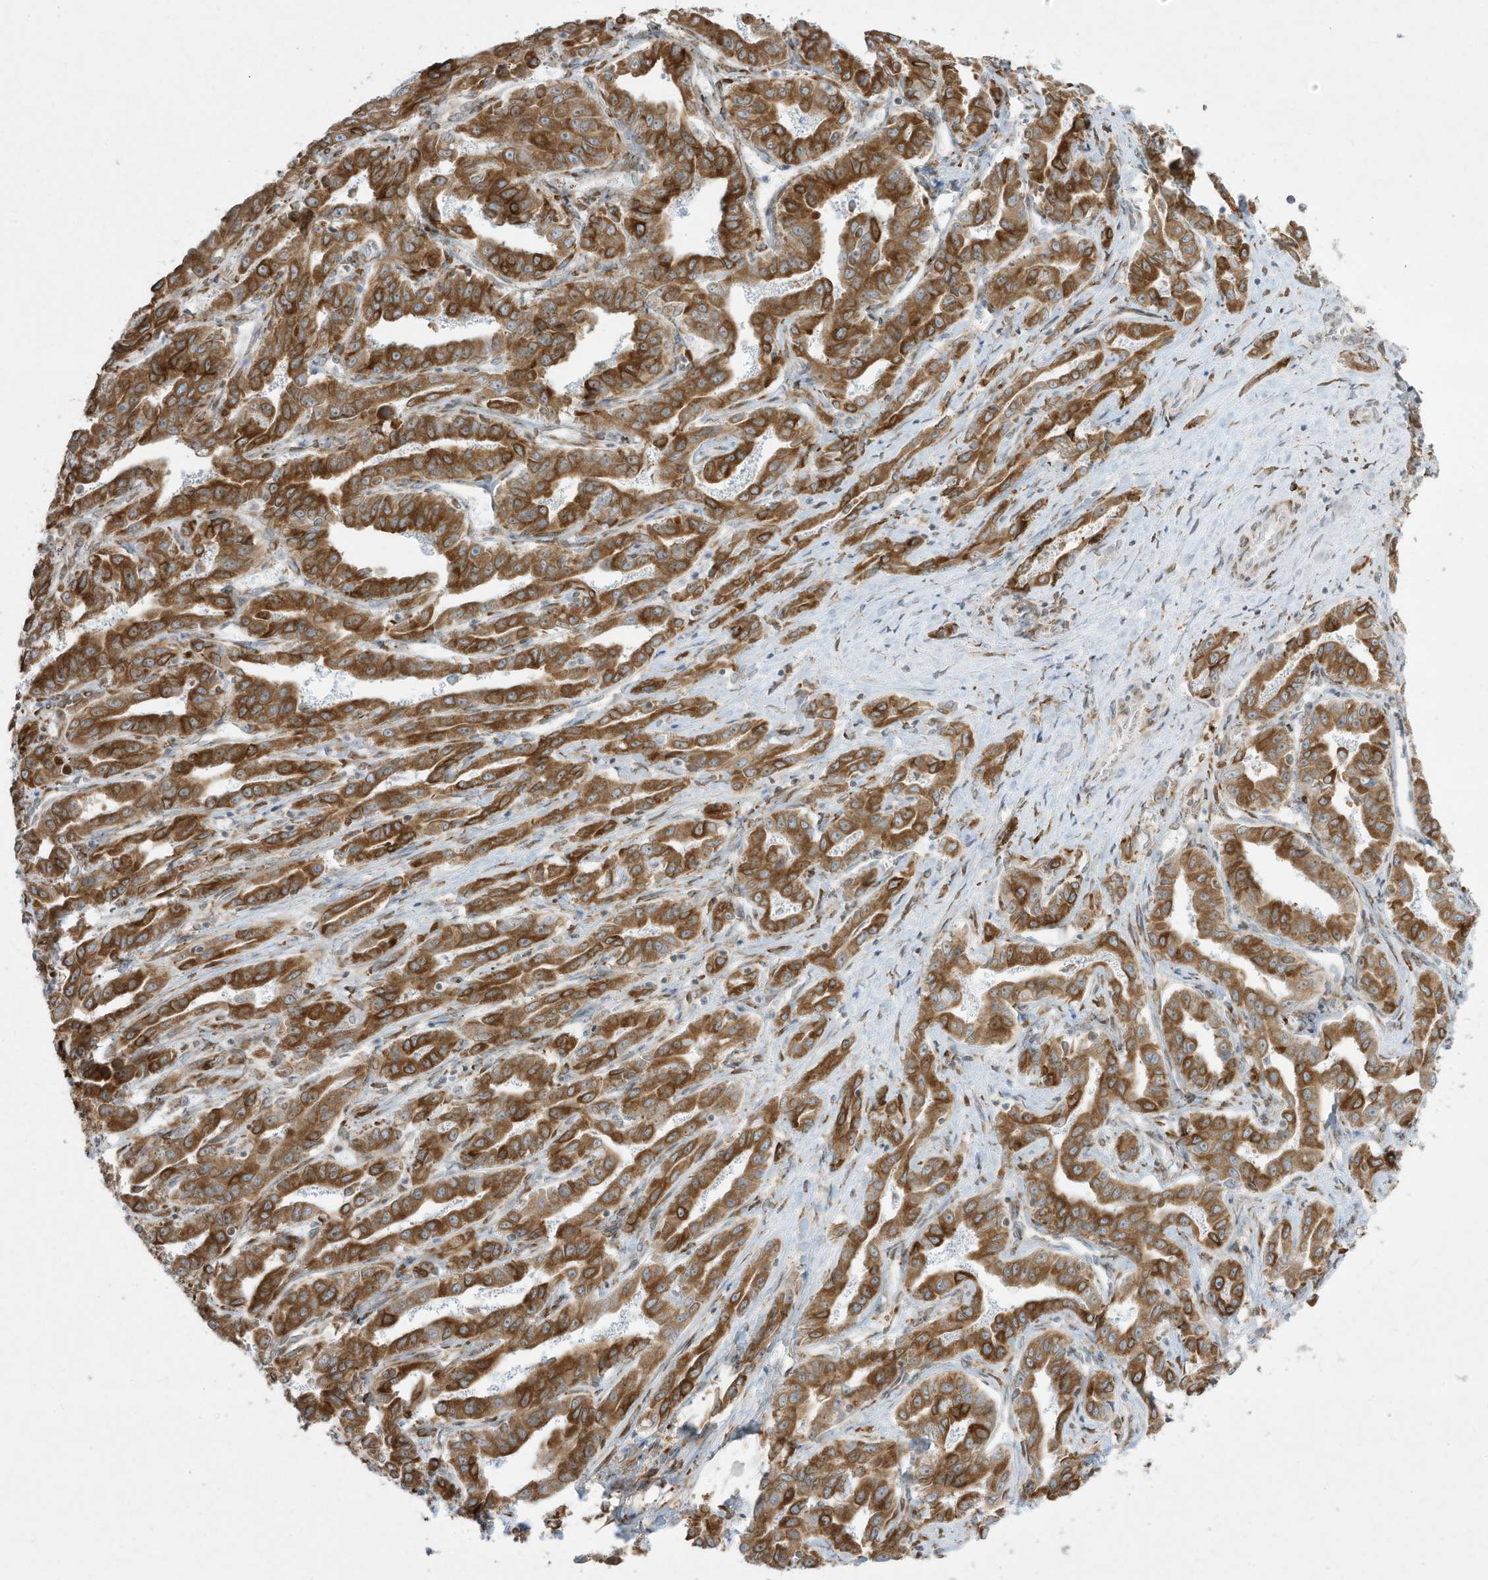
{"staining": {"intensity": "strong", "quantity": ">75%", "location": "cytoplasmic/membranous"}, "tissue": "liver cancer", "cell_type": "Tumor cells", "image_type": "cancer", "snomed": [{"axis": "morphology", "description": "Cholangiocarcinoma"}, {"axis": "topography", "description": "Liver"}], "caption": "Immunohistochemistry (DAB) staining of human liver cholangiocarcinoma shows strong cytoplasmic/membranous protein positivity in approximately >75% of tumor cells.", "gene": "PTK6", "patient": {"sex": "male", "age": 59}}